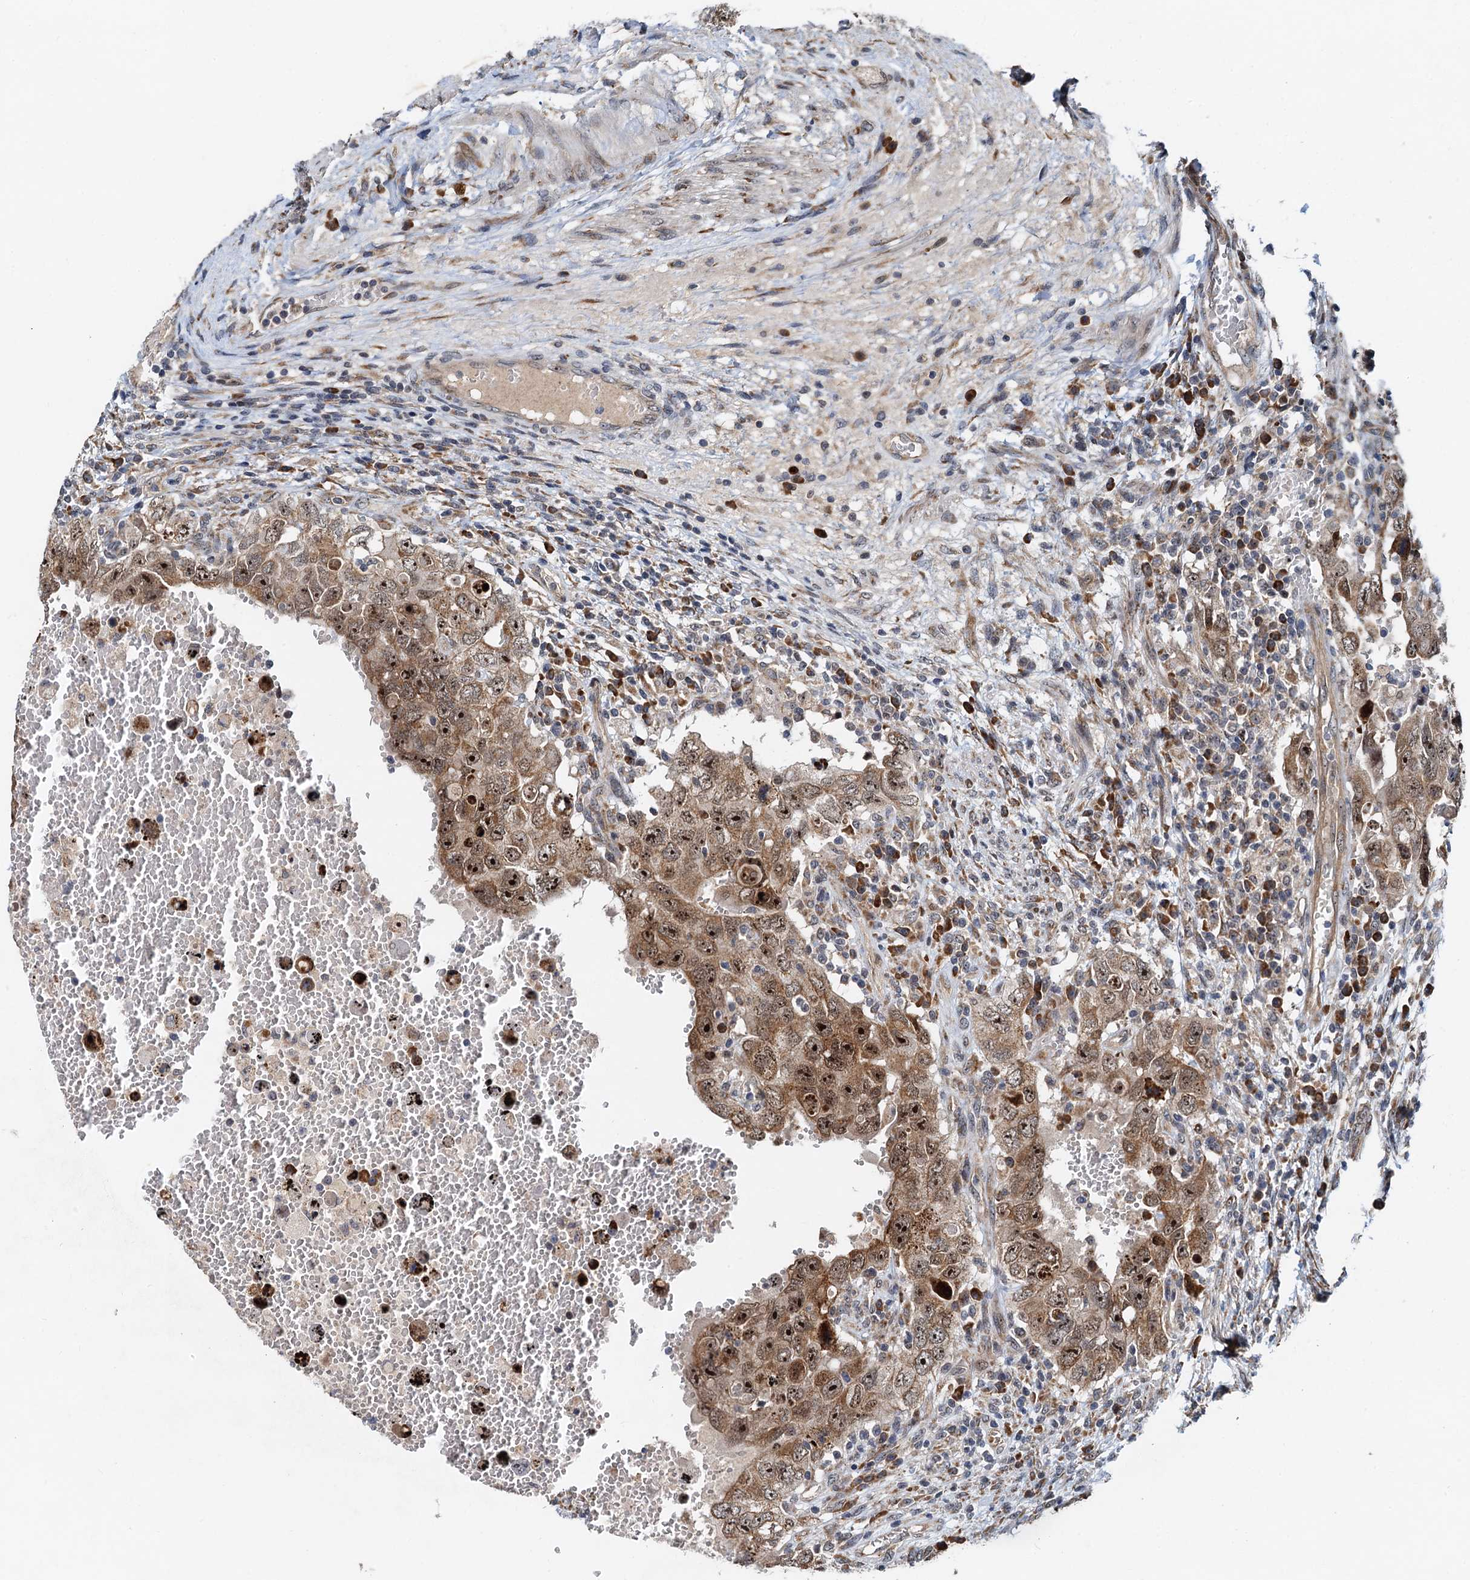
{"staining": {"intensity": "moderate", "quantity": ">75%", "location": "cytoplasmic/membranous,nuclear"}, "tissue": "testis cancer", "cell_type": "Tumor cells", "image_type": "cancer", "snomed": [{"axis": "morphology", "description": "Carcinoma, Embryonal, NOS"}, {"axis": "topography", "description": "Testis"}], "caption": "High-power microscopy captured an IHC photomicrograph of testis cancer, revealing moderate cytoplasmic/membranous and nuclear positivity in approximately >75% of tumor cells.", "gene": "DNAJC21", "patient": {"sex": "male", "age": 26}}